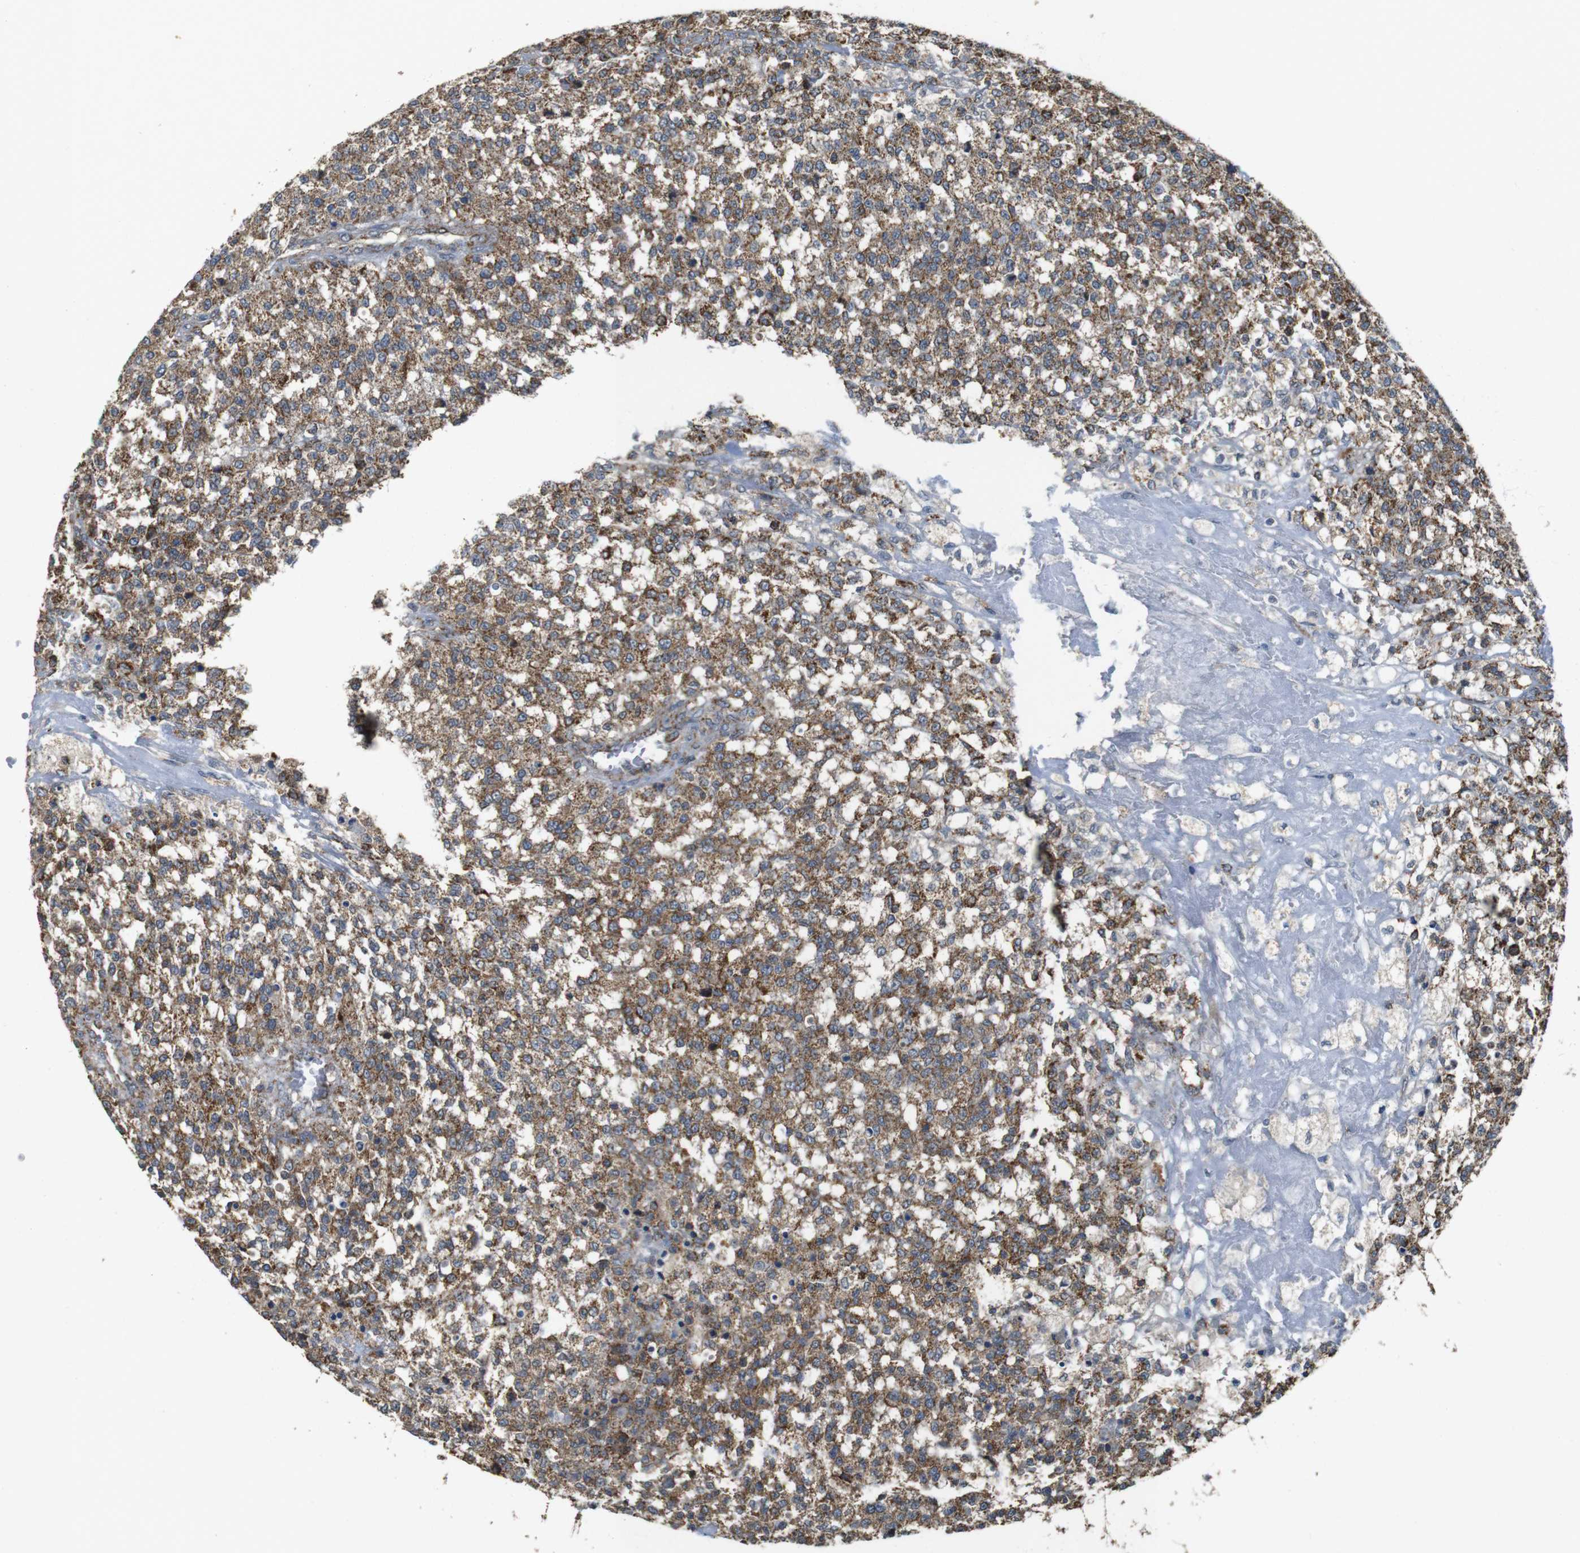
{"staining": {"intensity": "moderate", "quantity": ">75%", "location": "cytoplasmic/membranous"}, "tissue": "testis cancer", "cell_type": "Tumor cells", "image_type": "cancer", "snomed": [{"axis": "morphology", "description": "Seminoma, NOS"}, {"axis": "topography", "description": "Testis"}], "caption": "A micrograph of human testis cancer (seminoma) stained for a protein demonstrates moderate cytoplasmic/membranous brown staining in tumor cells.", "gene": "CALHM2", "patient": {"sex": "male", "age": 59}}